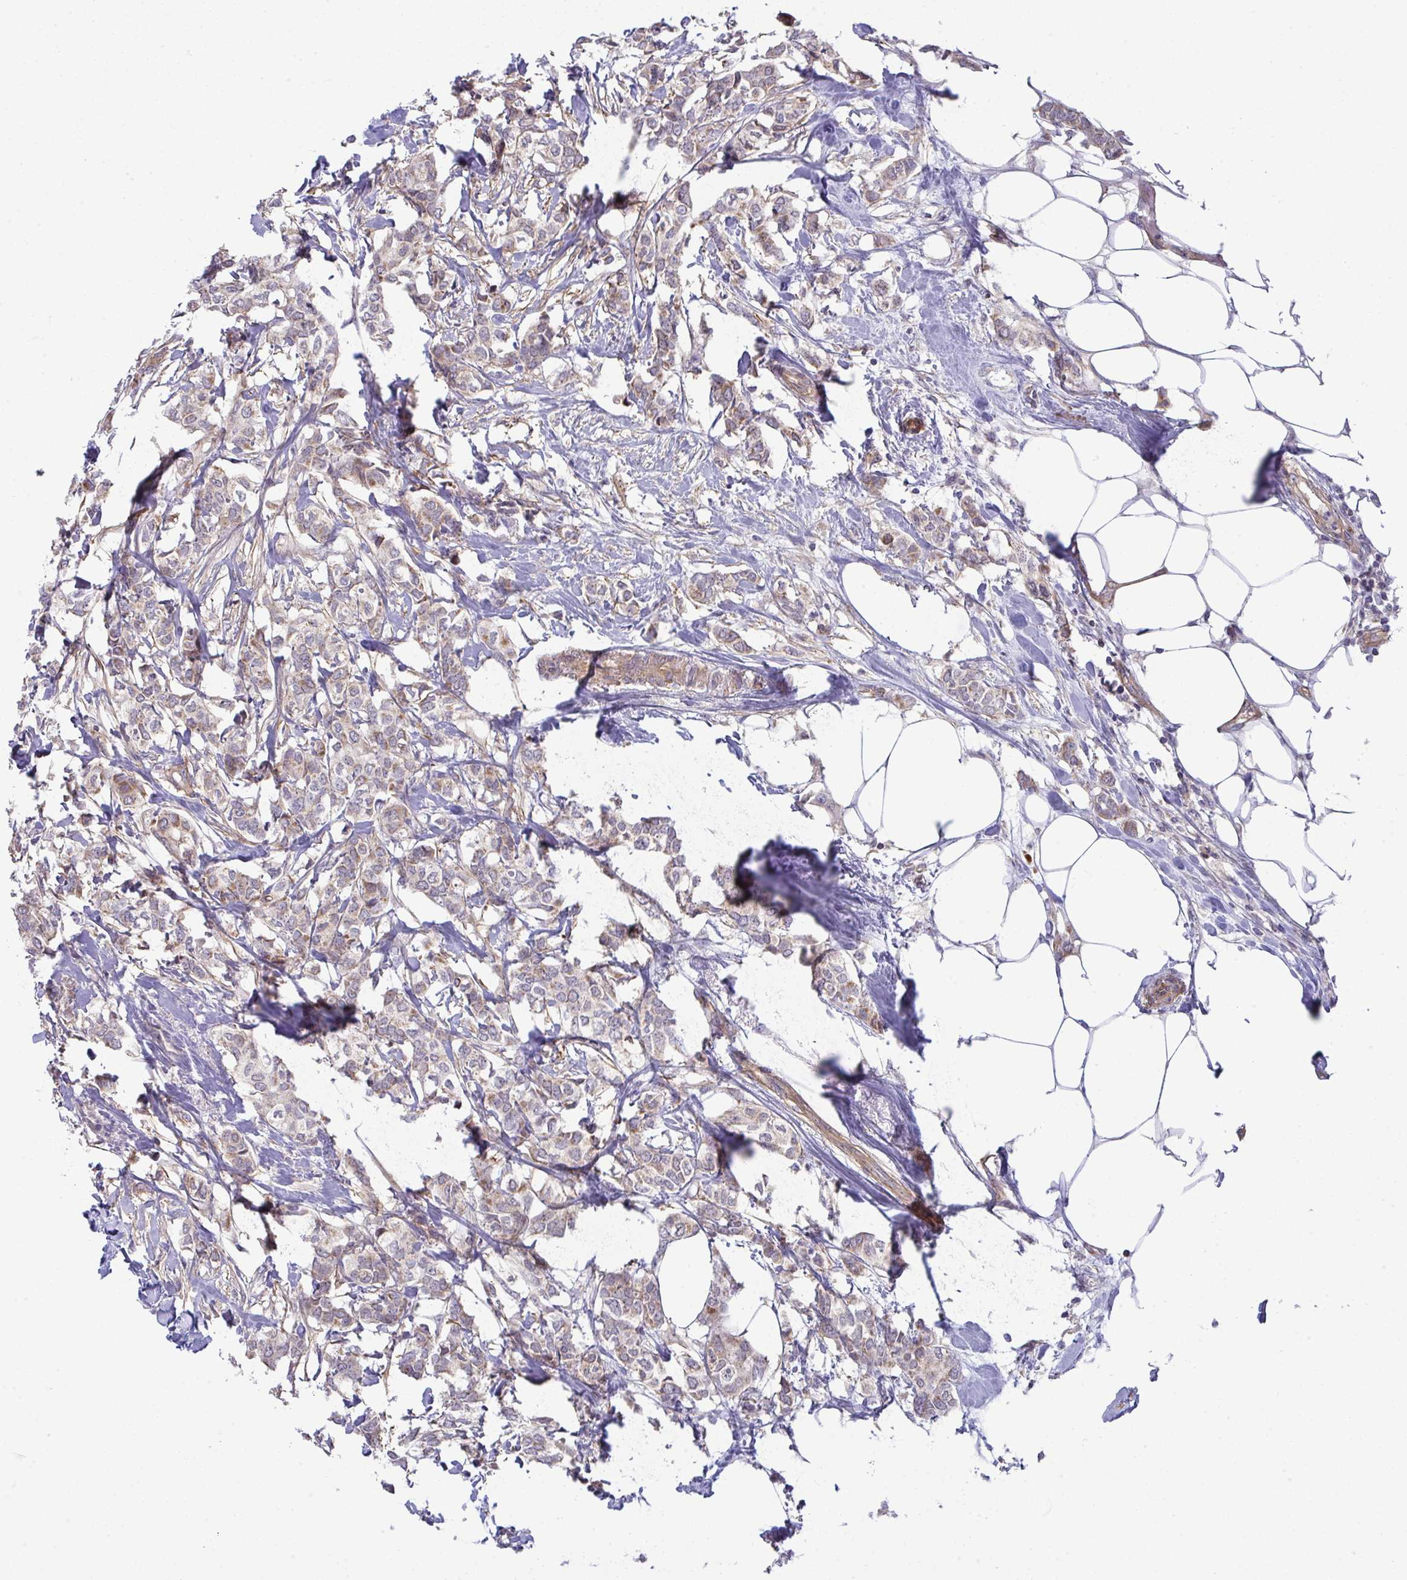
{"staining": {"intensity": "weak", "quantity": ">75%", "location": "cytoplasmic/membranous"}, "tissue": "breast cancer", "cell_type": "Tumor cells", "image_type": "cancer", "snomed": [{"axis": "morphology", "description": "Duct carcinoma"}, {"axis": "topography", "description": "Breast"}], "caption": "This is a micrograph of IHC staining of infiltrating ductal carcinoma (breast), which shows weak staining in the cytoplasmic/membranous of tumor cells.", "gene": "MYL12A", "patient": {"sex": "female", "age": 62}}